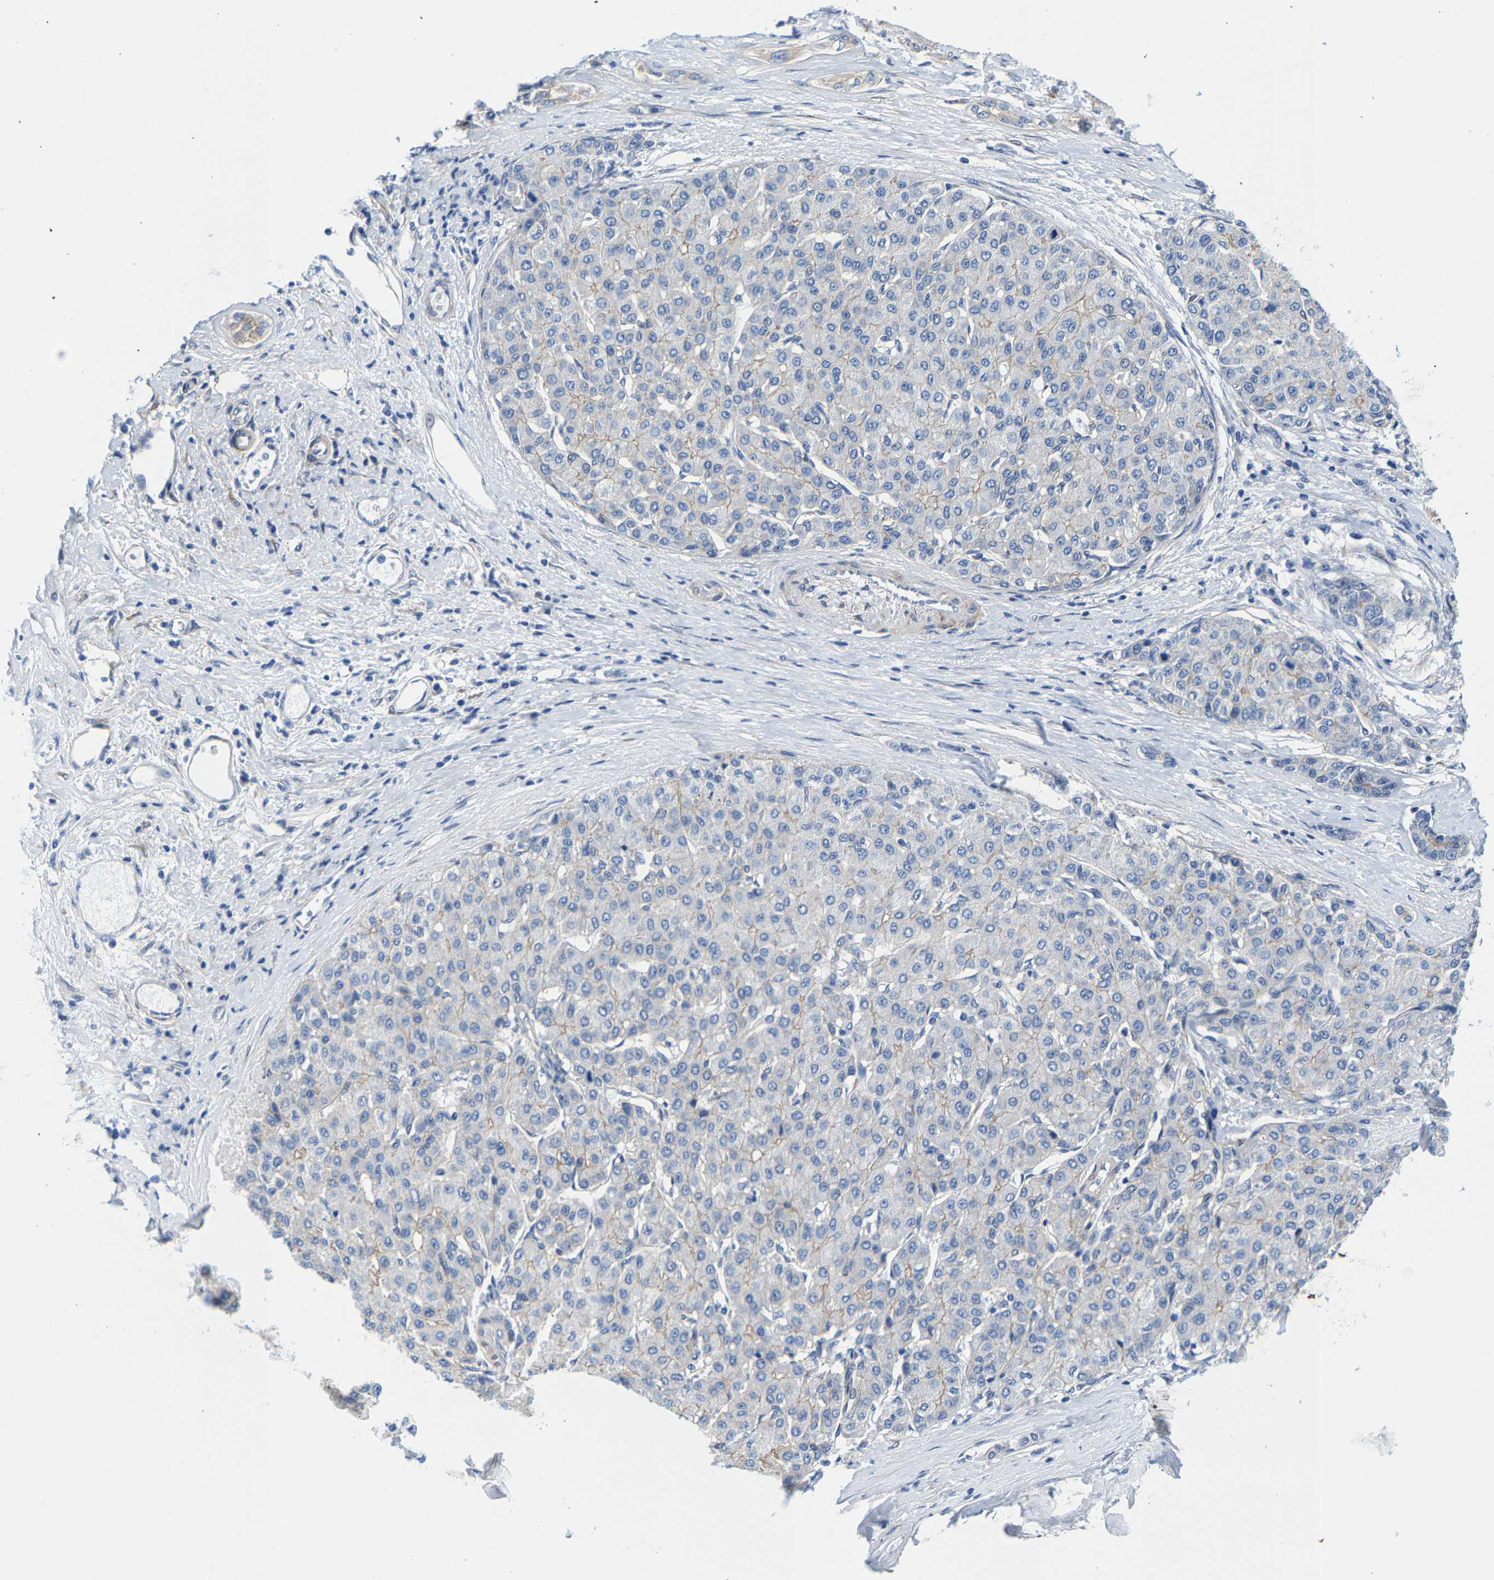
{"staining": {"intensity": "negative", "quantity": "none", "location": "none"}, "tissue": "liver cancer", "cell_type": "Tumor cells", "image_type": "cancer", "snomed": [{"axis": "morphology", "description": "Carcinoma, Hepatocellular, NOS"}, {"axis": "topography", "description": "Liver"}], "caption": "This is an immunohistochemistry photomicrograph of human hepatocellular carcinoma (liver). There is no expression in tumor cells.", "gene": "DSCAM", "patient": {"sex": "male", "age": 65}}